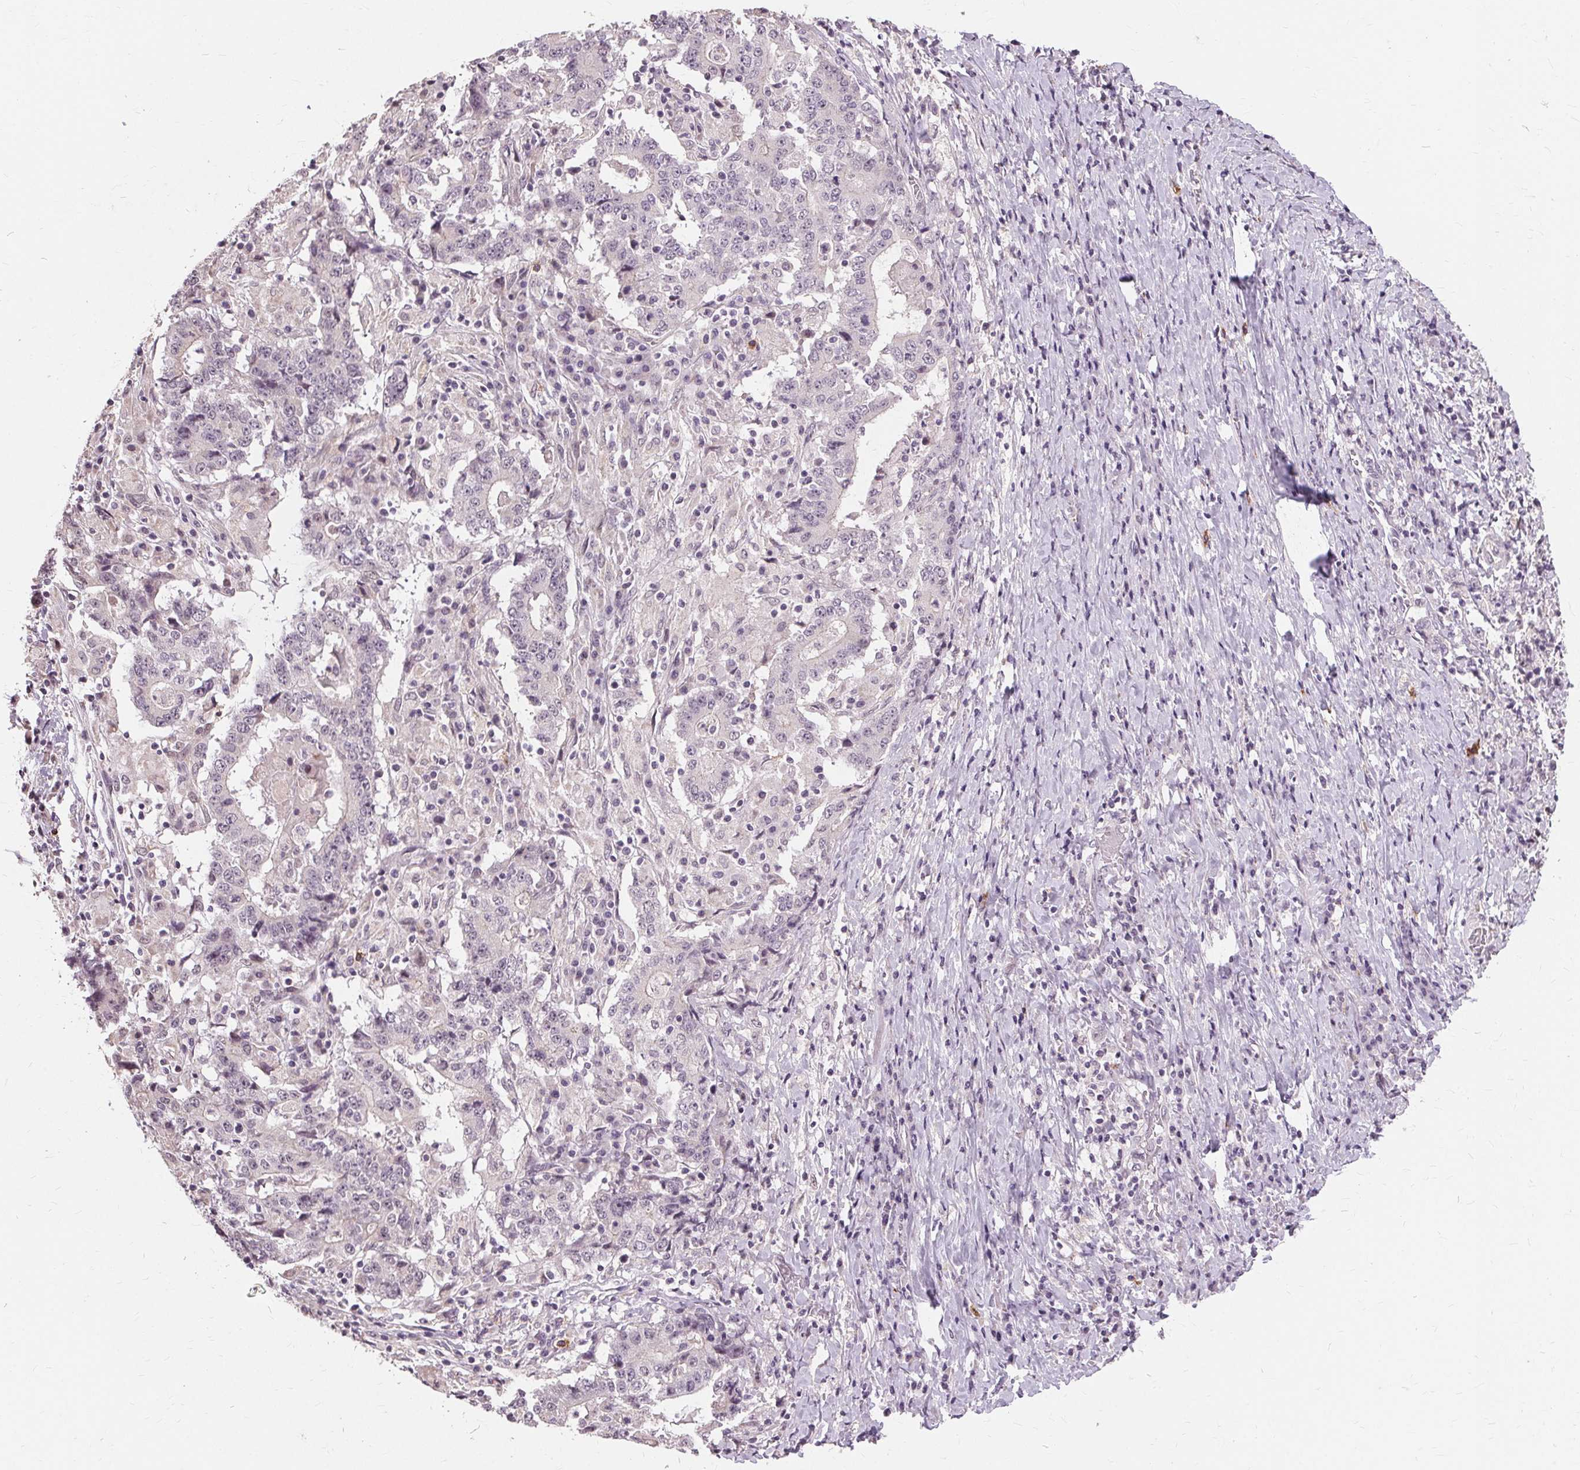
{"staining": {"intensity": "negative", "quantity": "none", "location": "none"}, "tissue": "stomach cancer", "cell_type": "Tumor cells", "image_type": "cancer", "snomed": [{"axis": "morphology", "description": "Normal tissue, NOS"}, {"axis": "morphology", "description": "Adenocarcinoma, NOS"}, {"axis": "topography", "description": "Stomach, upper"}, {"axis": "topography", "description": "Stomach"}], "caption": "Immunohistochemistry (IHC) micrograph of neoplastic tissue: human stomach cancer (adenocarcinoma) stained with DAB reveals no significant protein staining in tumor cells.", "gene": "SIGLEC6", "patient": {"sex": "male", "age": 59}}